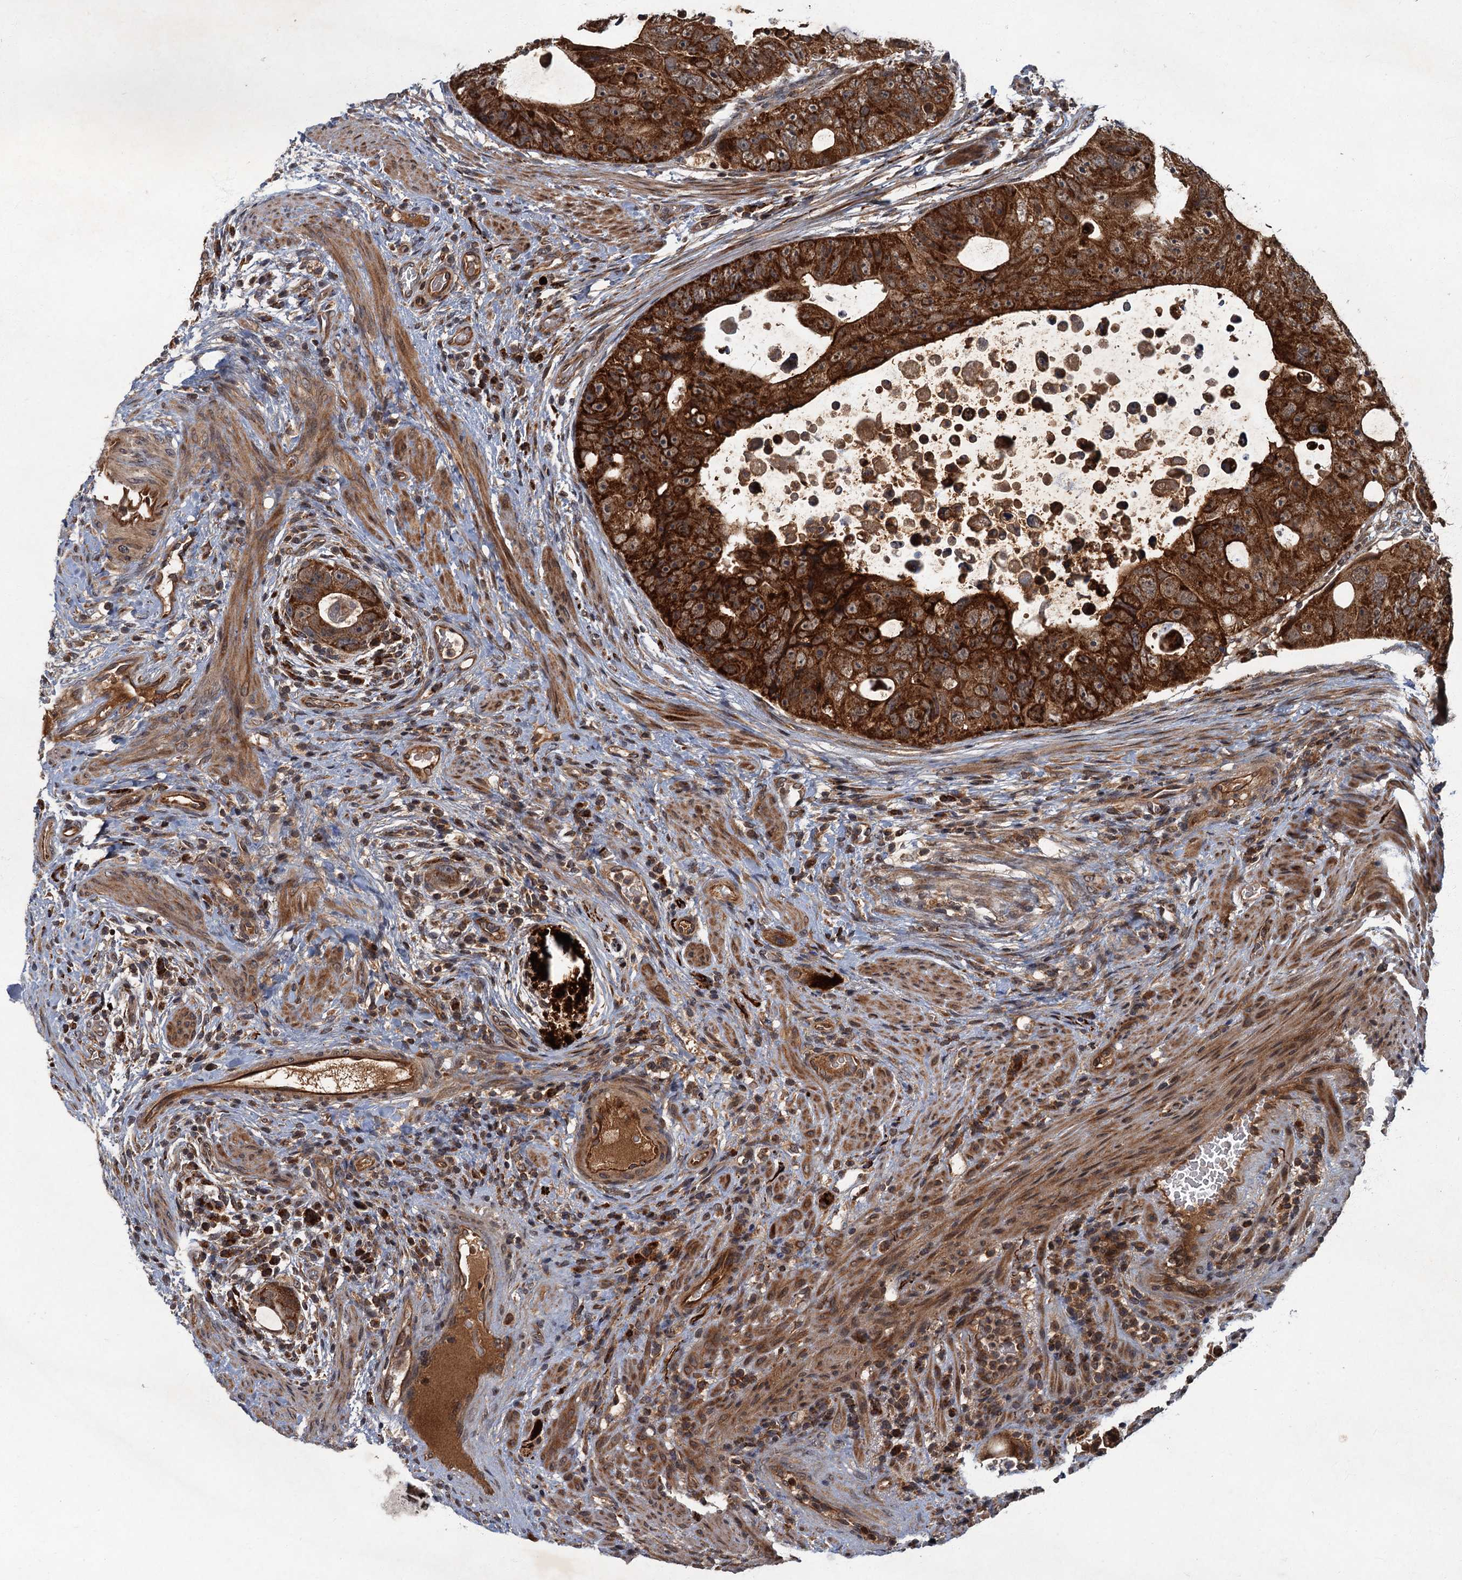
{"staining": {"intensity": "strong", "quantity": ">75%", "location": "cytoplasmic/membranous"}, "tissue": "colorectal cancer", "cell_type": "Tumor cells", "image_type": "cancer", "snomed": [{"axis": "morphology", "description": "Adenocarcinoma, NOS"}, {"axis": "topography", "description": "Rectum"}], "caption": "This micrograph displays immunohistochemistry staining of colorectal adenocarcinoma, with high strong cytoplasmic/membranous staining in approximately >75% of tumor cells.", "gene": "SLC11A2", "patient": {"sex": "male", "age": 59}}